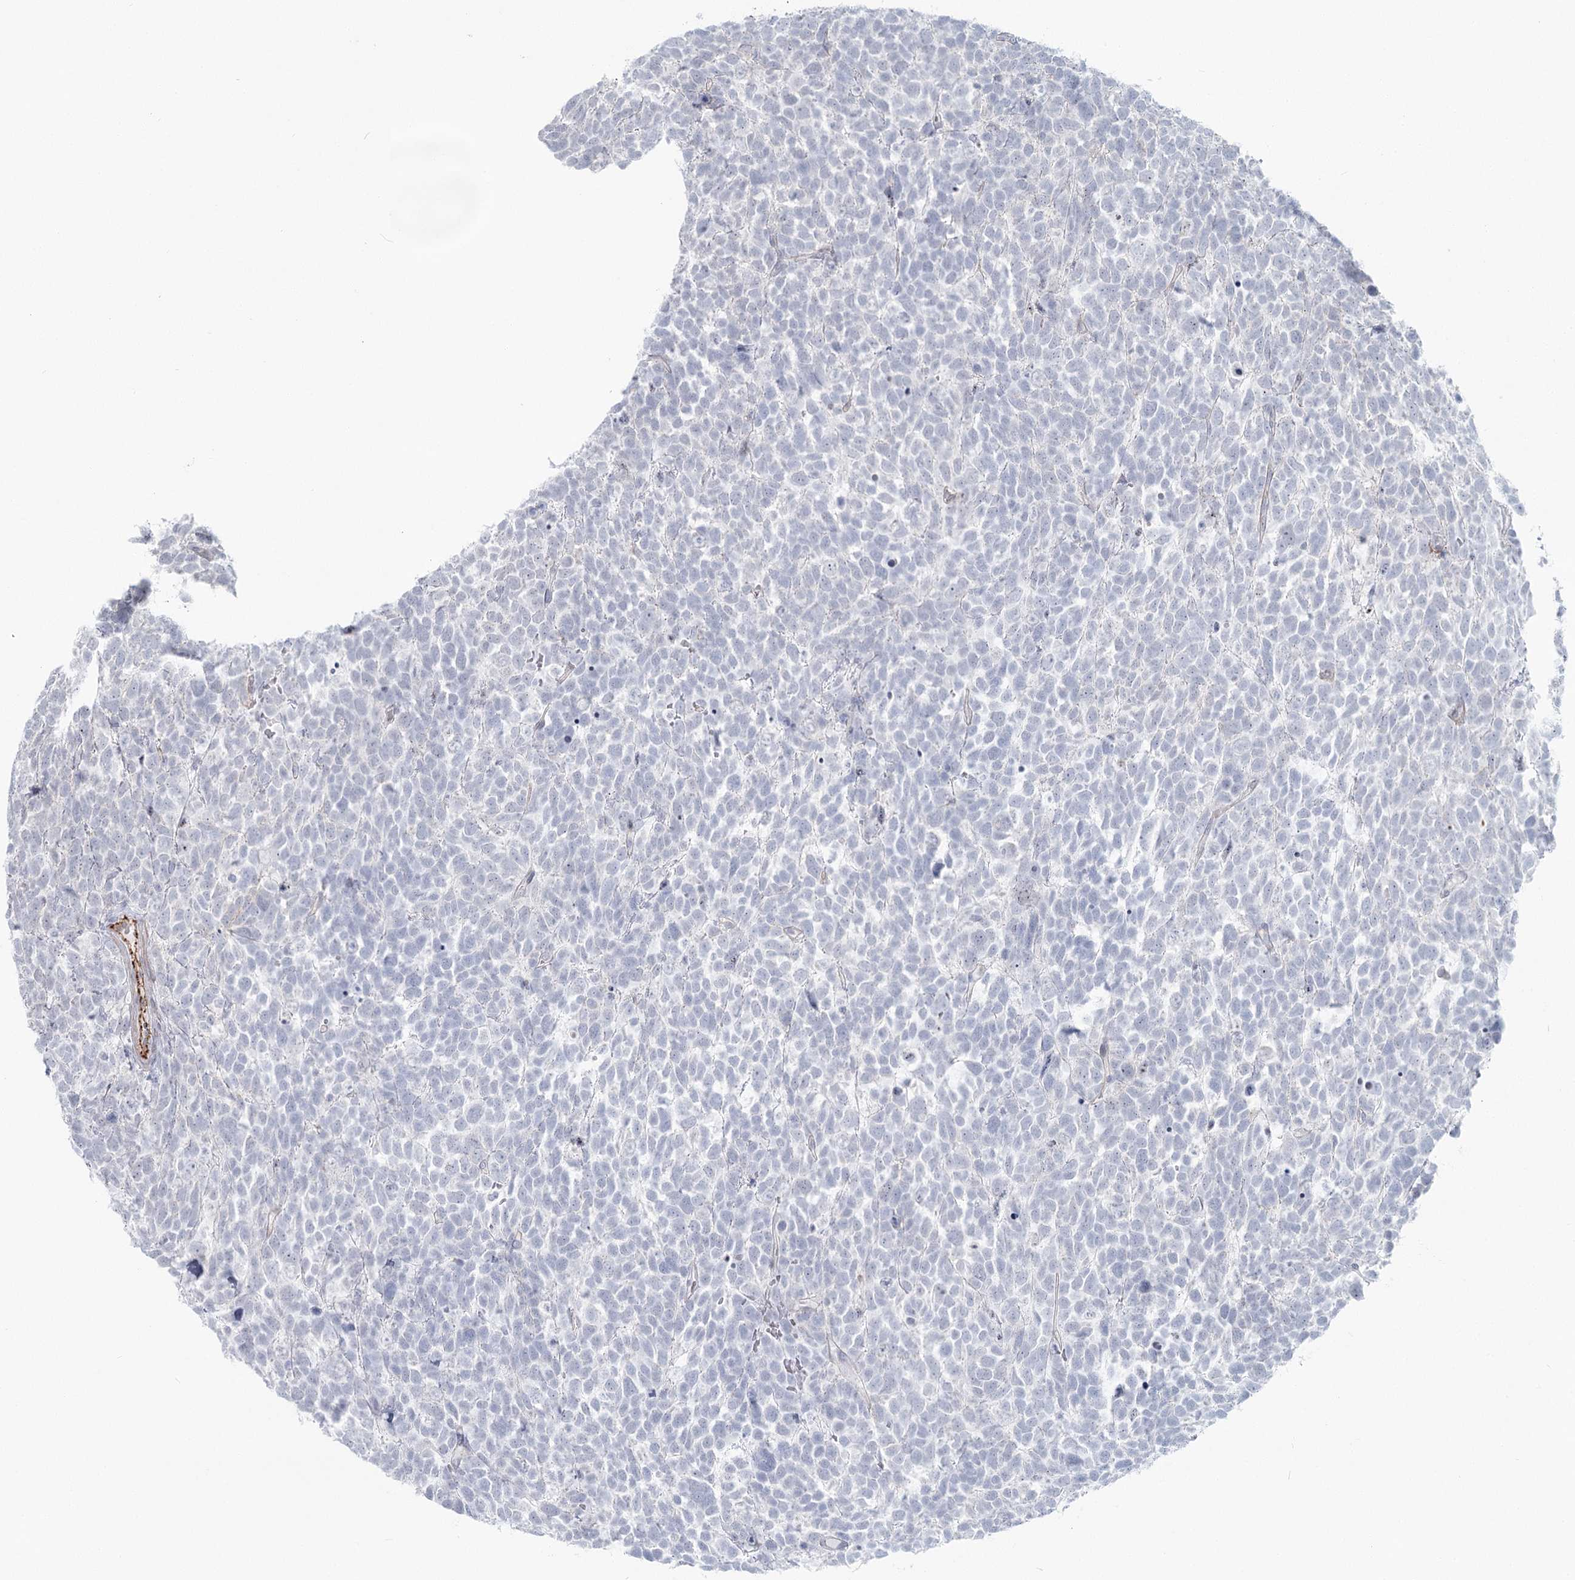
{"staining": {"intensity": "negative", "quantity": "none", "location": "none"}, "tissue": "urothelial cancer", "cell_type": "Tumor cells", "image_type": "cancer", "snomed": [{"axis": "morphology", "description": "Urothelial carcinoma, High grade"}, {"axis": "topography", "description": "Urinary bladder"}], "caption": "Immunohistochemistry of urothelial cancer shows no positivity in tumor cells.", "gene": "ABHD8", "patient": {"sex": "female", "age": 82}}